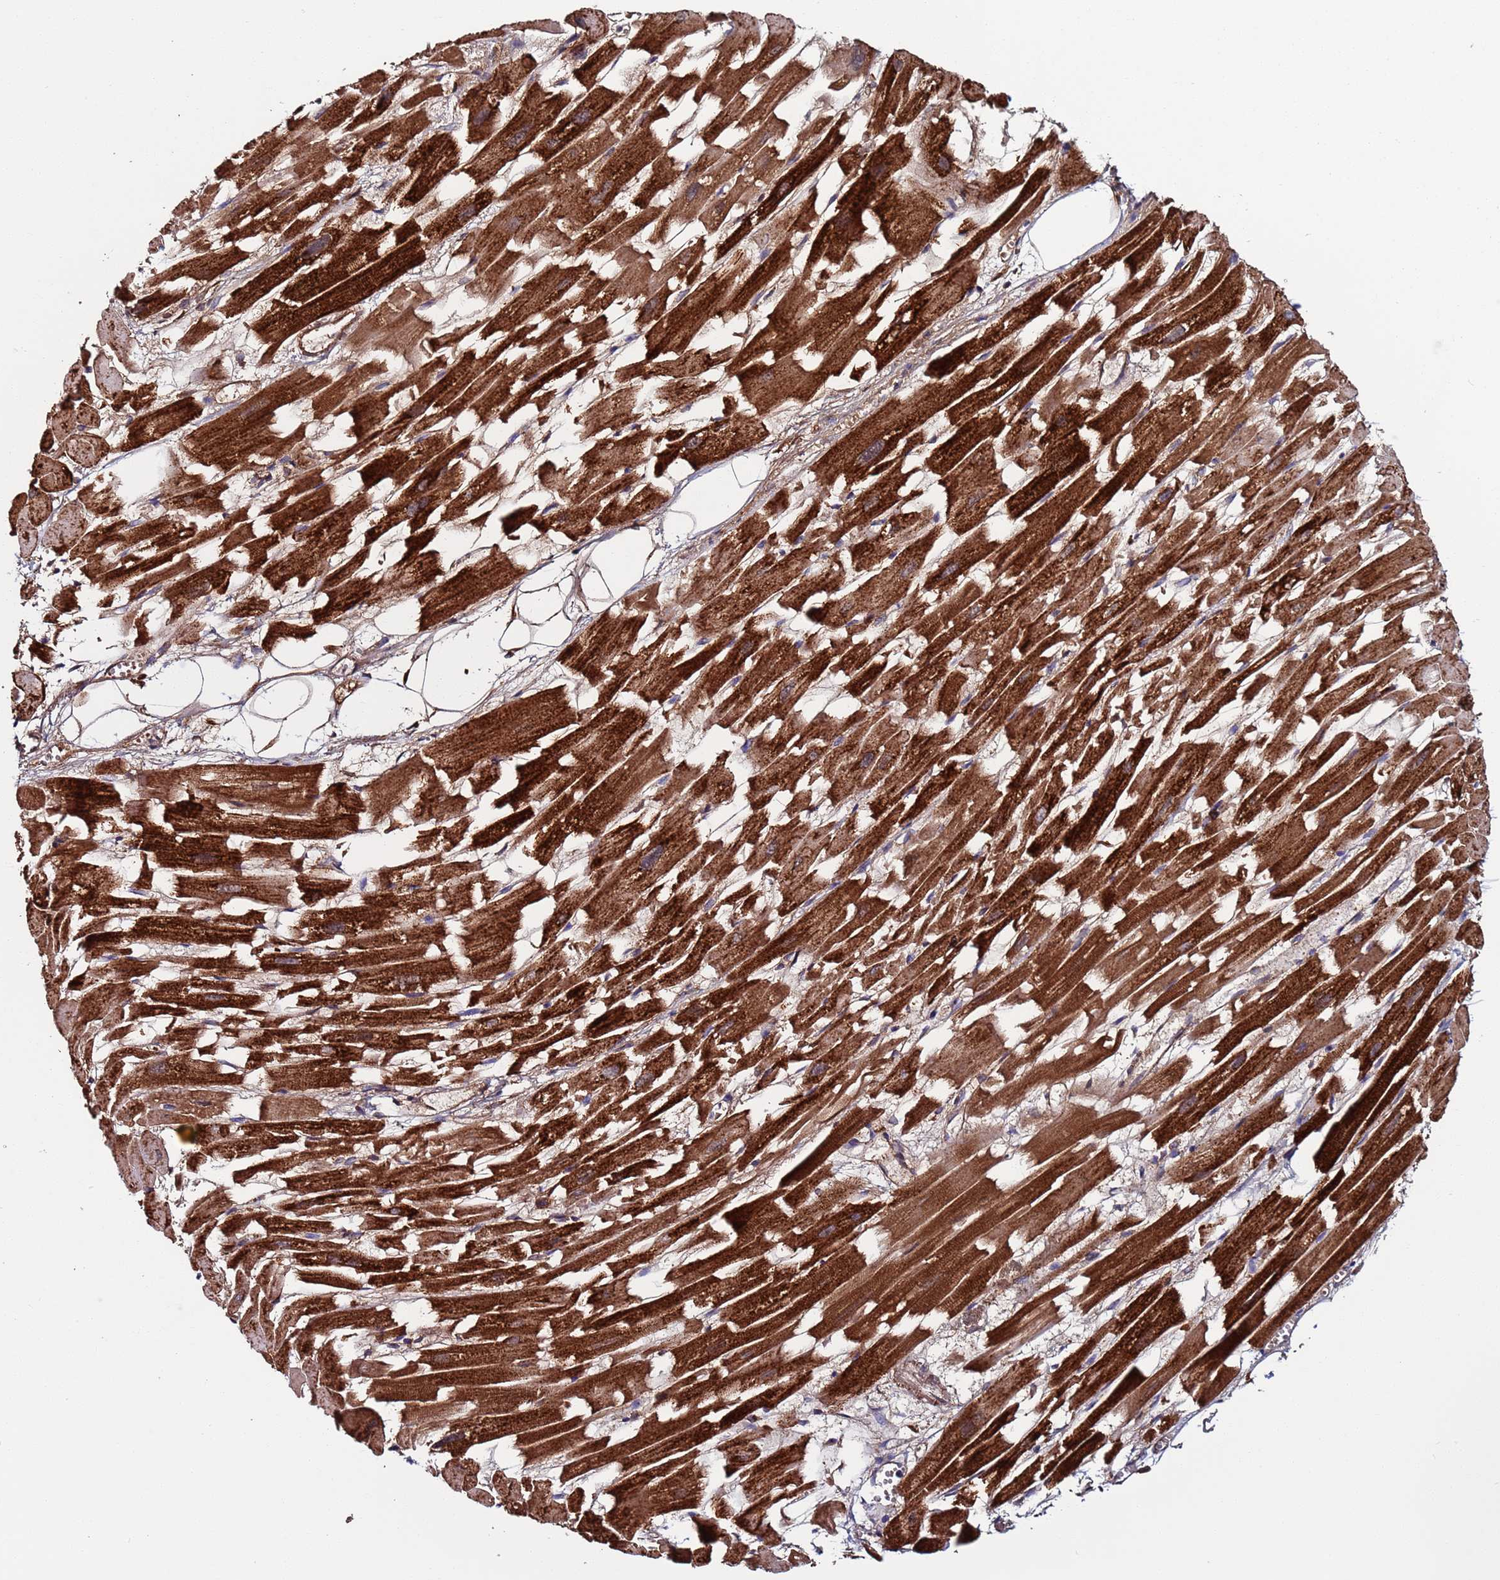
{"staining": {"intensity": "strong", "quantity": ">75%", "location": "cytoplasmic/membranous"}, "tissue": "heart muscle", "cell_type": "Cardiomyocytes", "image_type": "normal", "snomed": [{"axis": "morphology", "description": "Normal tissue, NOS"}, {"axis": "topography", "description": "Heart"}], "caption": "Approximately >75% of cardiomyocytes in unremarkable heart muscle exhibit strong cytoplasmic/membranous protein positivity as visualized by brown immunohistochemical staining.", "gene": "ZBTB39", "patient": {"sex": "female", "age": 64}}